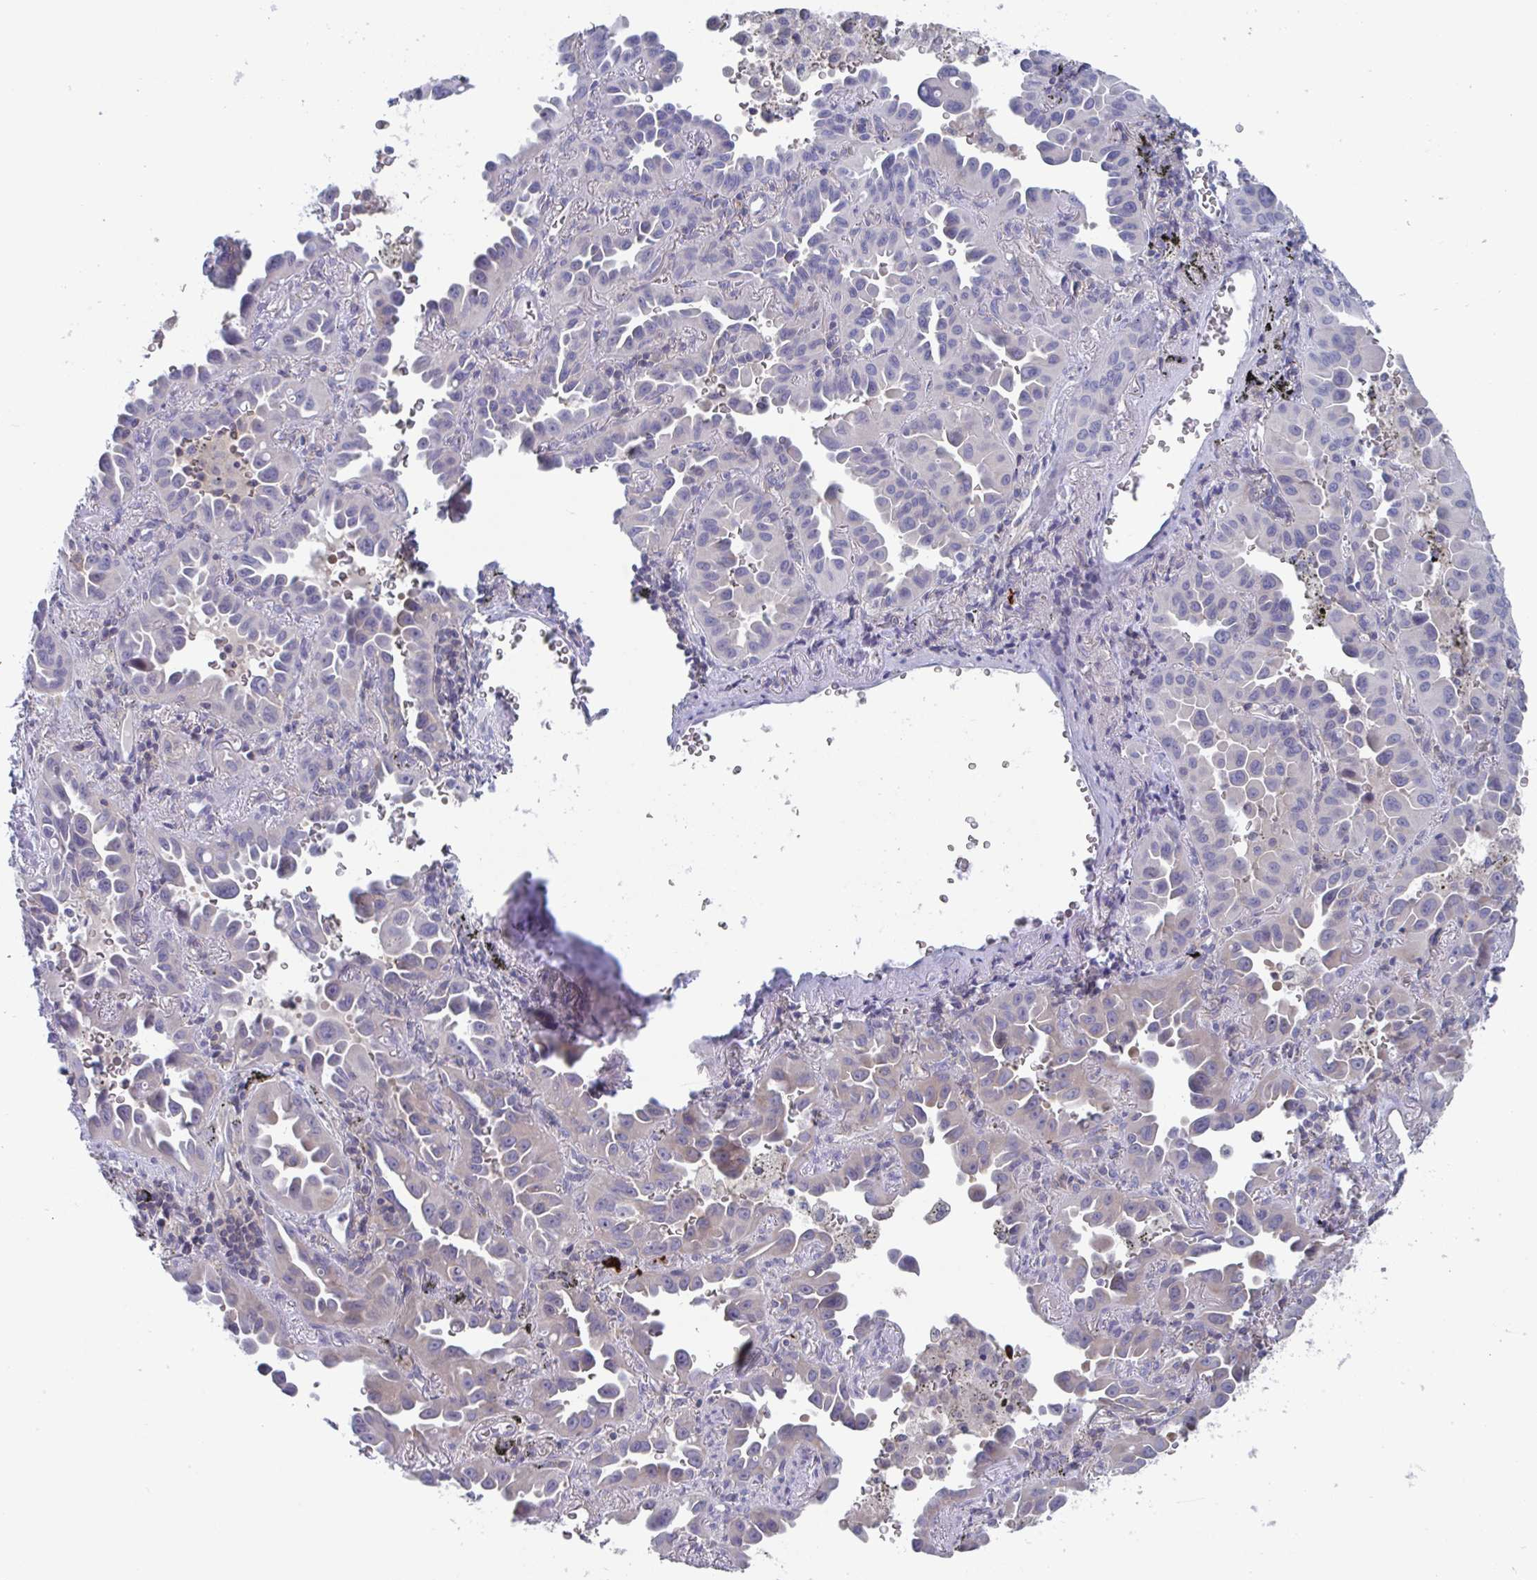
{"staining": {"intensity": "weak", "quantity": "<25%", "location": "cytoplasmic/membranous"}, "tissue": "lung cancer", "cell_type": "Tumor cells", "image_type": "cancer", "snomed": [{"axis": "morphology", "description": "Adenocarcinoma, NOS"}, {"axis": "topography", "description": "Lung"}], "caption": "Immunohistochemistry (IHC) photomicrograph of human adenocarcinoma (lung) stained for a protein (brown), which shows no positivity in tumor cells. (DAB immunohistochemistry (IHC) with hematoxylin counter stain).", "gene": "STK26", "patient": {"sex": "male", "age": 68}}